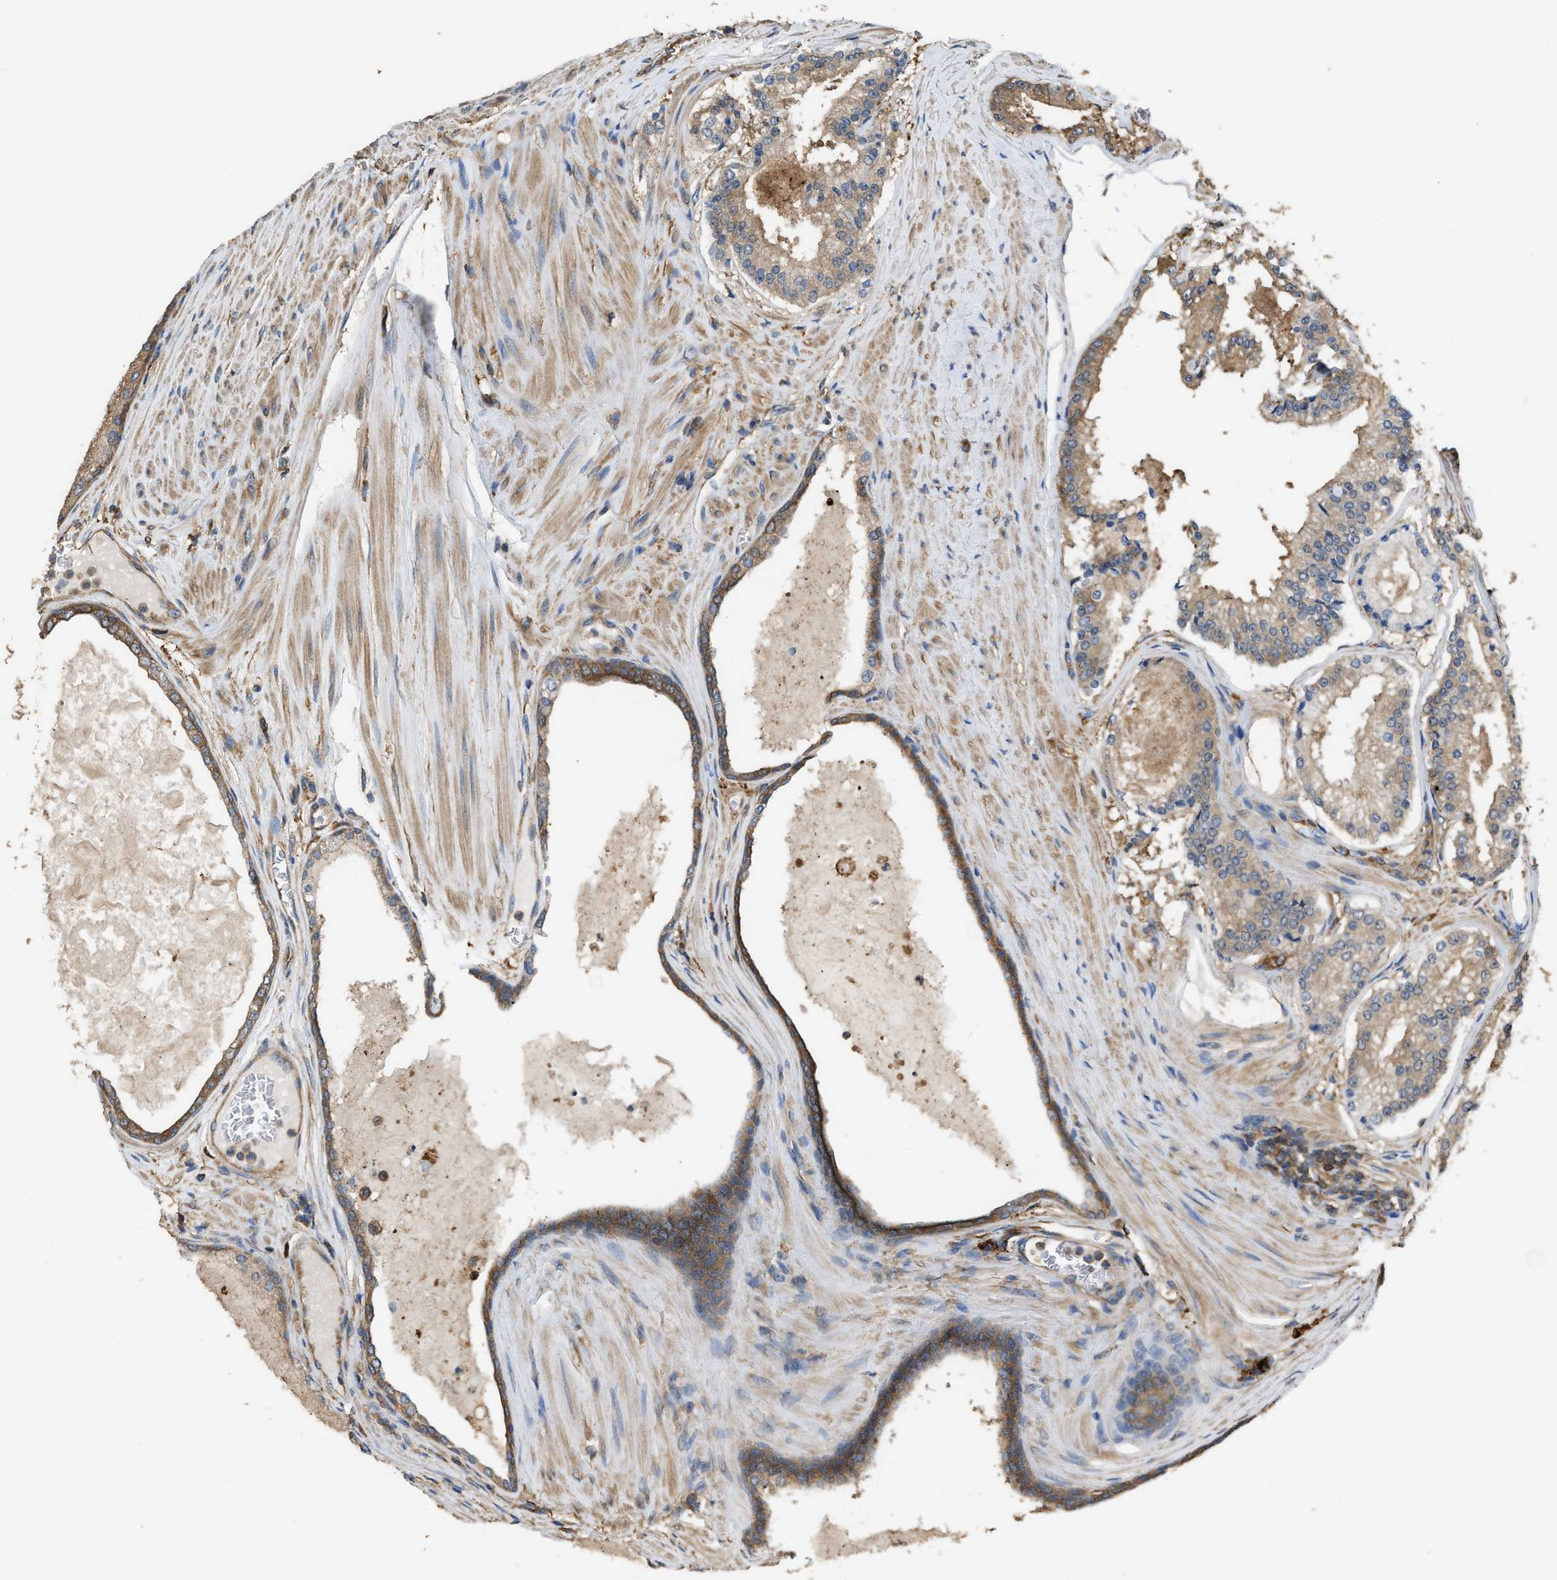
{"staining": {"intensity": "weak", "quantity": ">75%", "location": "cytoplasmic/membranous"}, "tissue": "prostate cancer", "cell_type": "Tumor cells", "image_type": "cancer", "snomed": [{"axis": "morphology", "description": "Adenocarcinoma, Low grade"}, {"axis": "topography", "description": "Prostate"}], "caption": "Prostate cancer stained for a protein (brown) reveals weak cytoplasmic/membranous positive positivity in approximately >75% of tumor cells.", "gene": "ATIC", "patient": {"sex": "male", "age": 70}}